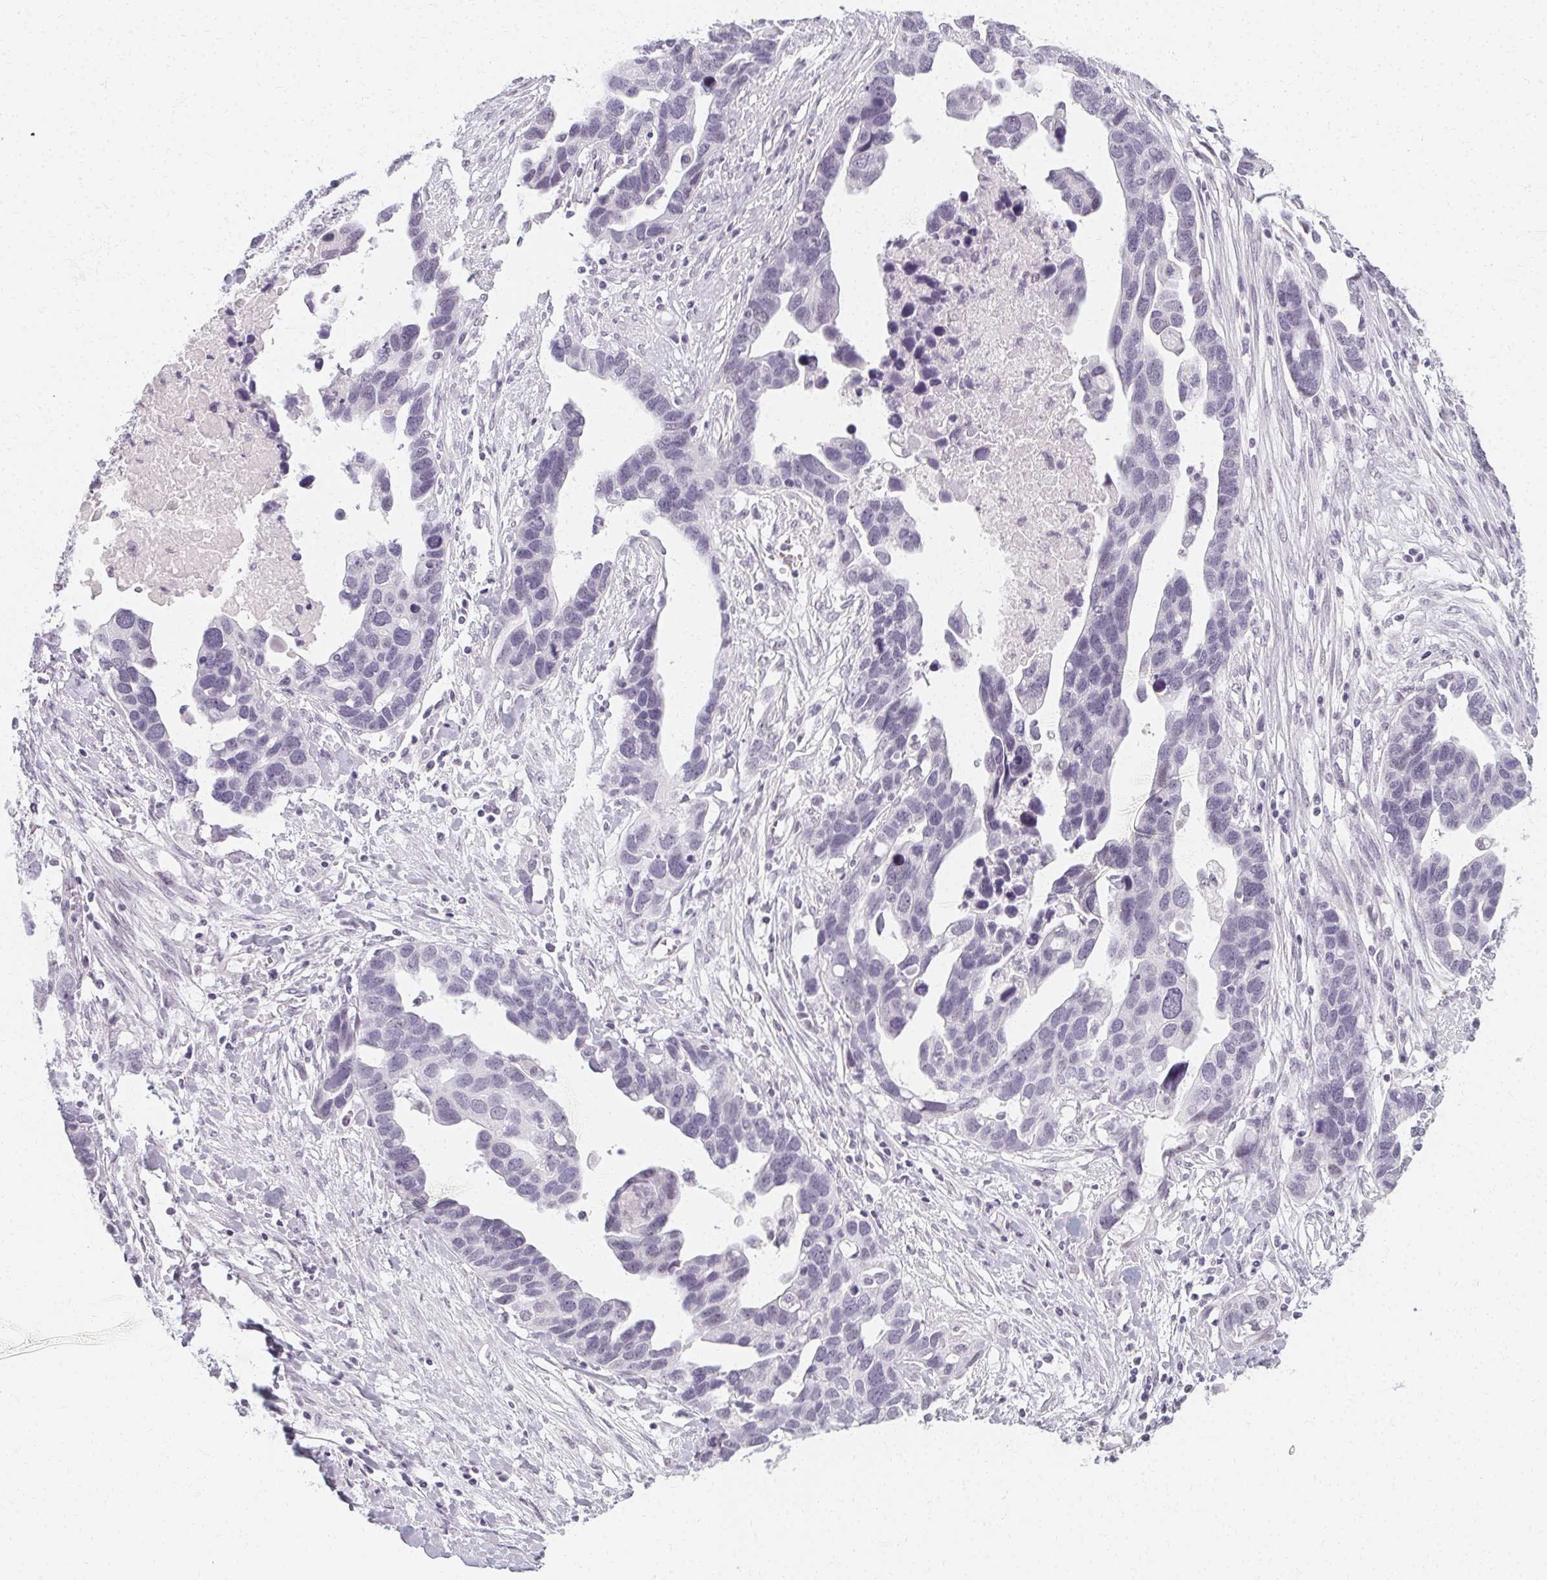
{"staining": {"intensity": "negative", "quantity": "none", "location": "none"}, "tissue": "ovarian cancer", "cell_type": "Tumor cells", "image_type": "cancer", "snomed": [{"axis": "morphology", "description": "Cystadenocarcinoma, serous, NOS"}, {"axis": "topography", "description": "Ovary"}], "caption": "This is an IHC histopathology image of ovarian serous cystadenocarcinoma. There is no staining in tumor cells.", "gene": "SYNPR", "patient": {"sex": "female", "age": 54}}